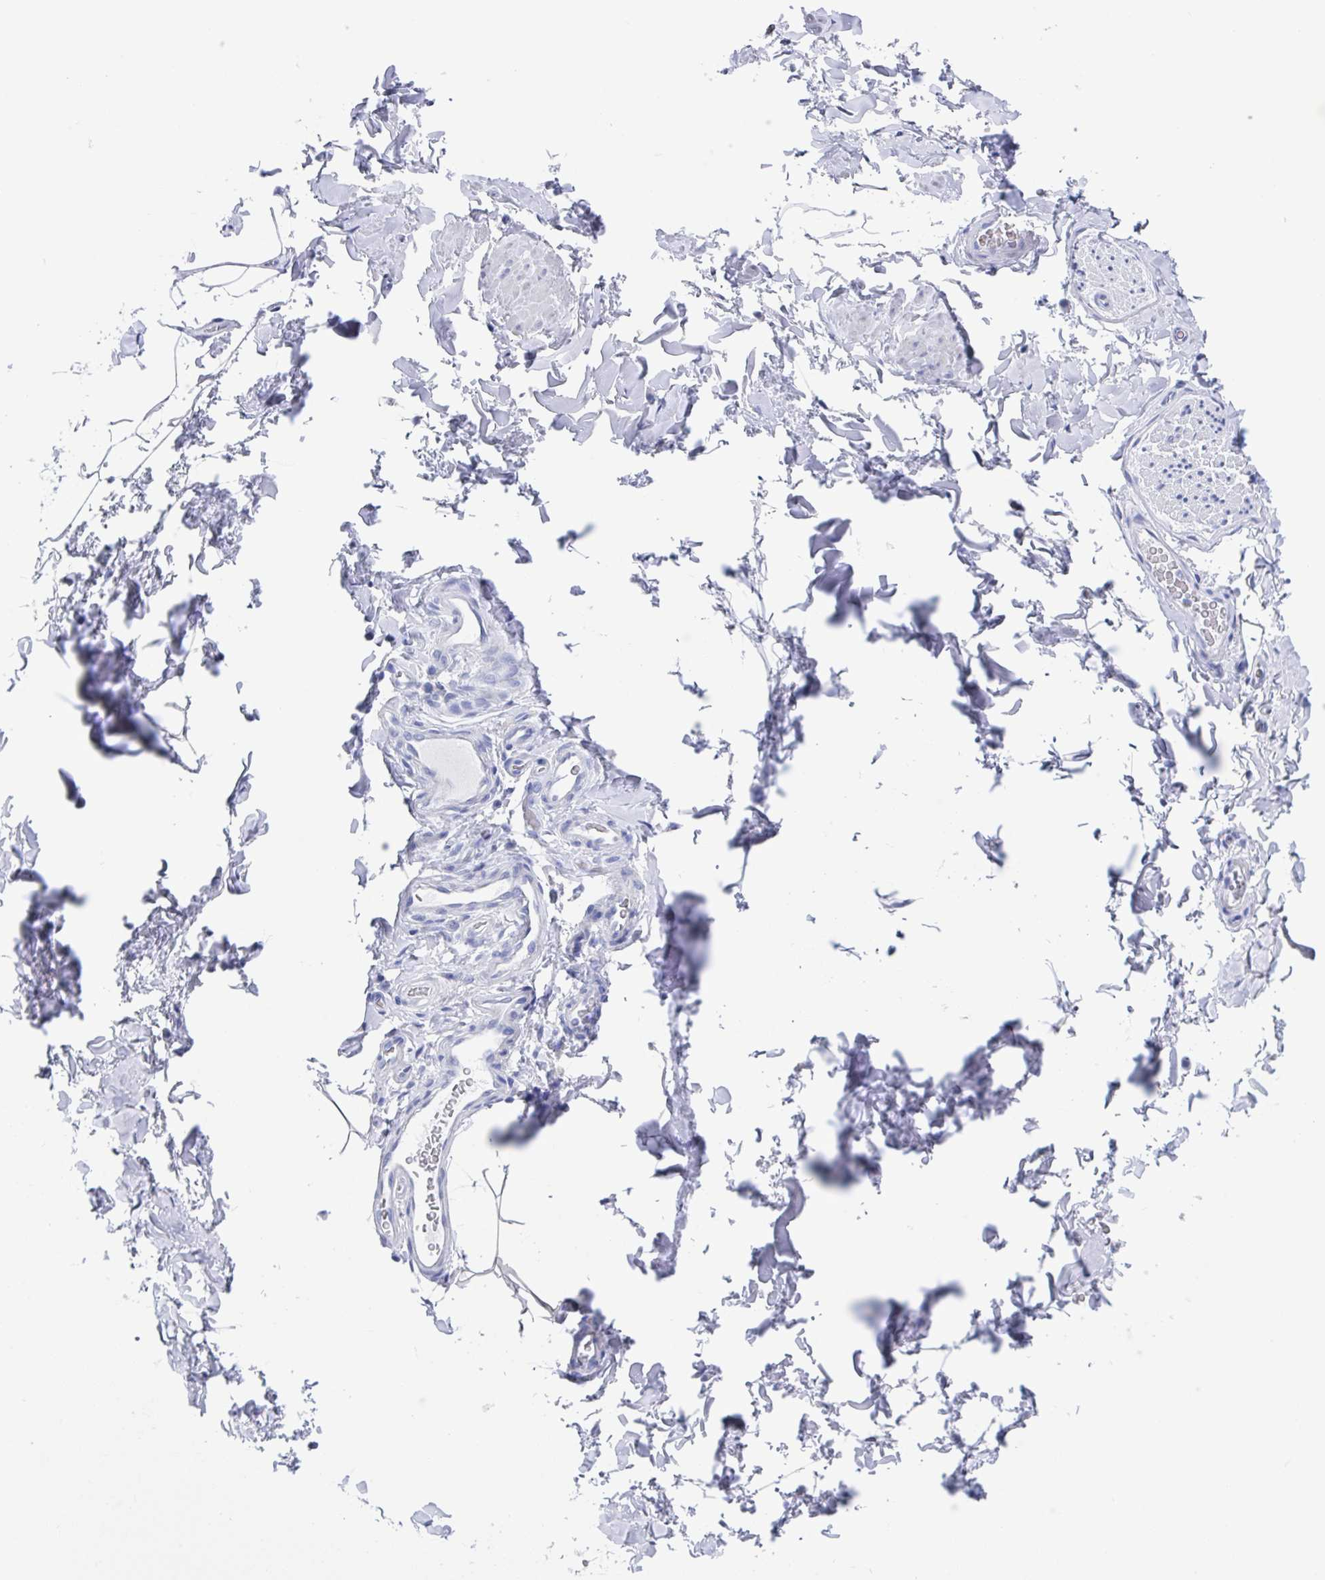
{"staining": {"intensity": "negative", "quantity": "none", "location": "none"}, "tissue": "adipose tissue", "cell_type": "Adipocytes", "image_type": "normal", "snomed": [{"axis": "morphology", "description": "Normal tissue, NOS"}, {"axis": "topography", "description": "Vascular tissue"}, {"axis": "topography", "description": "Peripheral nerve tissue"}], "caption": "Adipose tissue was stained to show a protein in brown. There is no significant positivity in adipocytes. (IHC, brightfield microscopy, high magnification).", "gene": "FCGR3A", "patient": {"sex": "male", "age": 41}}